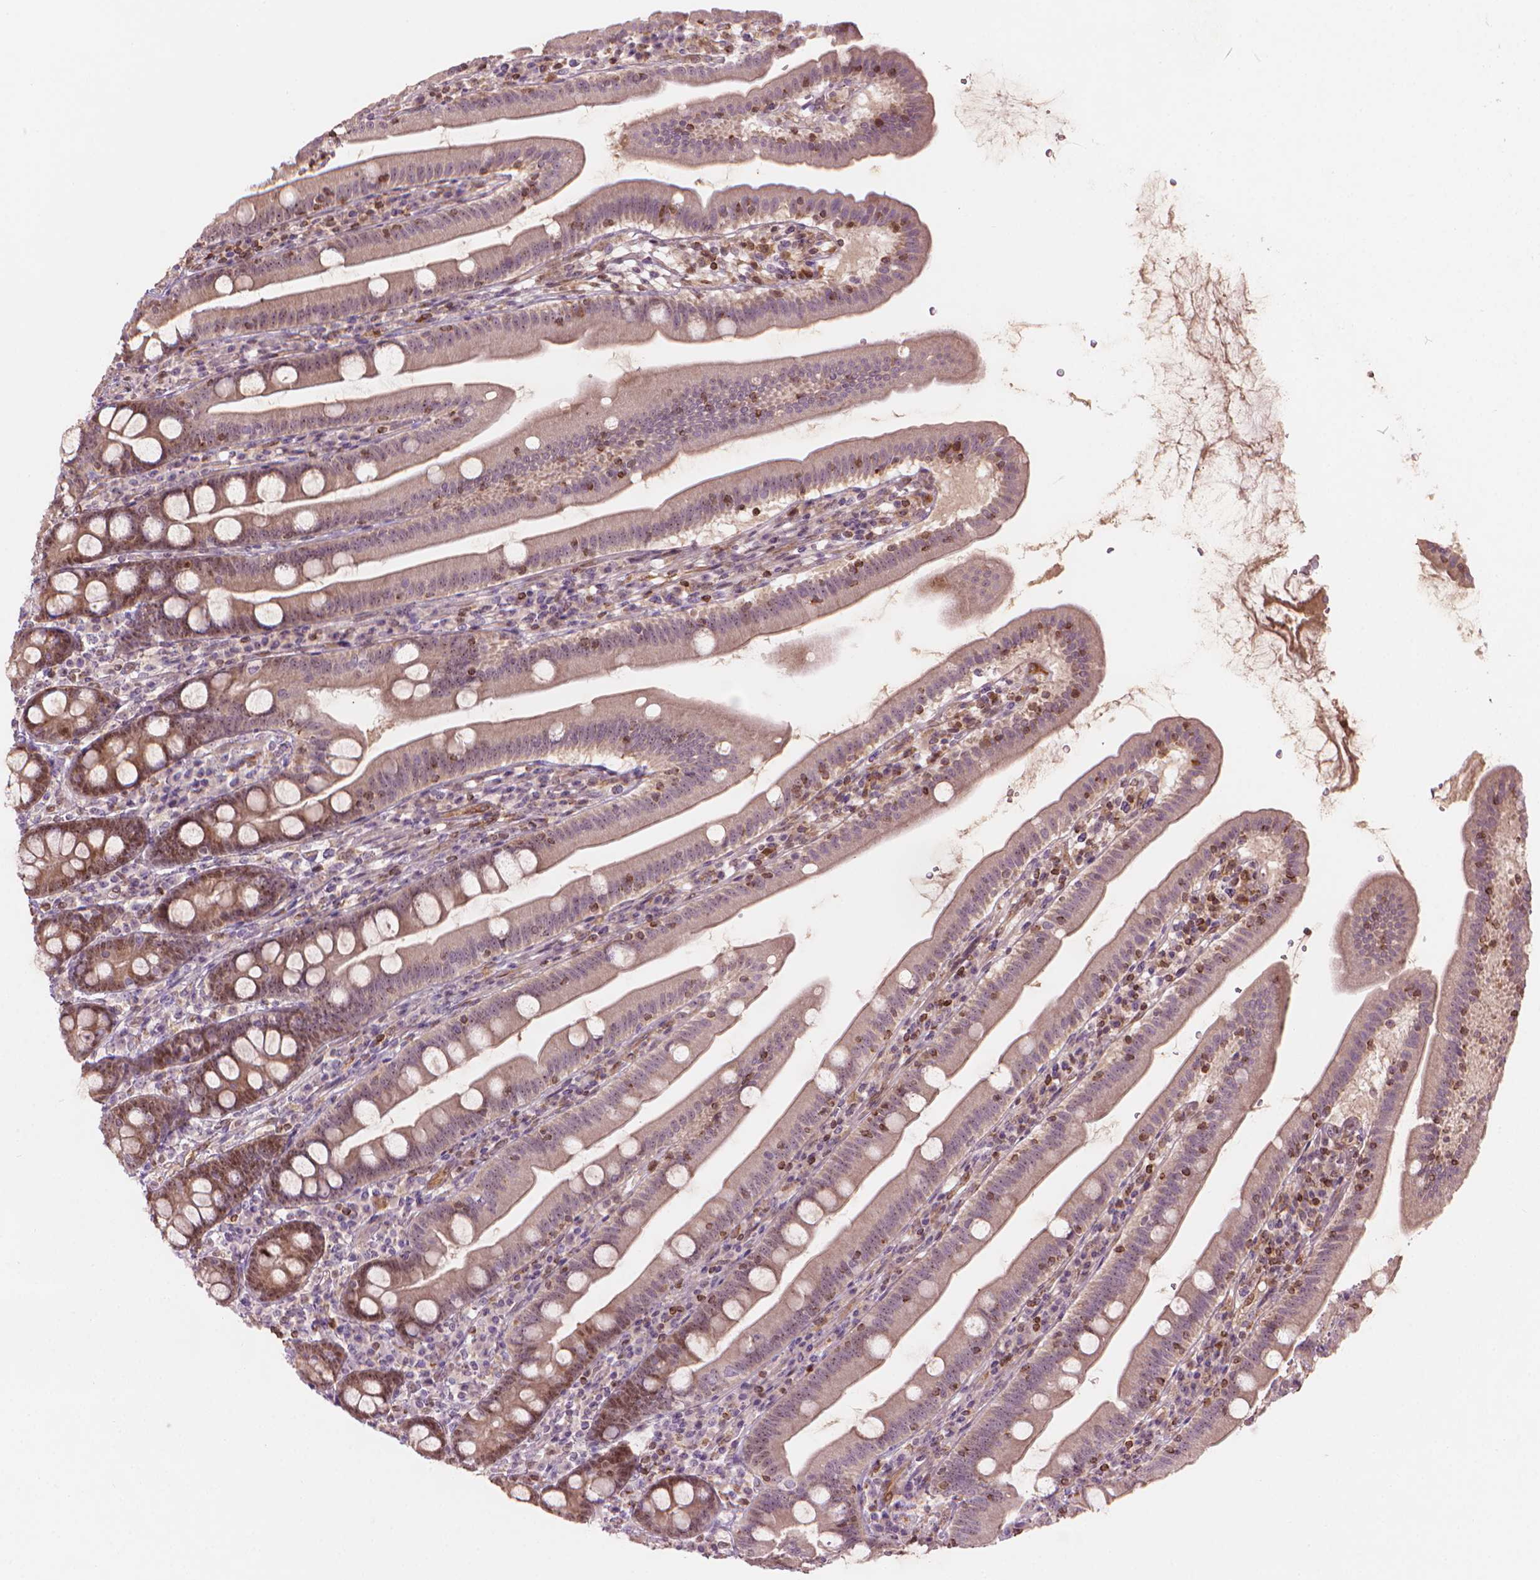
{"staining": {"intensity": "moderate", "quantity": "25%-75%", "location": "cytoplasmic/membranous,nuclear"}, "tissue": "duodenum", "cell_type": "Glandular cells", "image_type": "normal", "snomed": [{"axis": "morphology", "description": "Normal tissue, NOS"}, {"axis": "topography", "description": "Duodenum"}], "caption": "The image reveals a brown stain indicating the presence of a protein in the cytoplasmic/membranous,nuclear of glandular cells in duodenum. The protein is stained brown, and the nuclei are stained in blue (DAB (3,3'-diaminobenzidine) IHC with brightfield microscopy, high magnification).", "gene": "SMC2", "patient": {"sex": "female", "age": 67}}